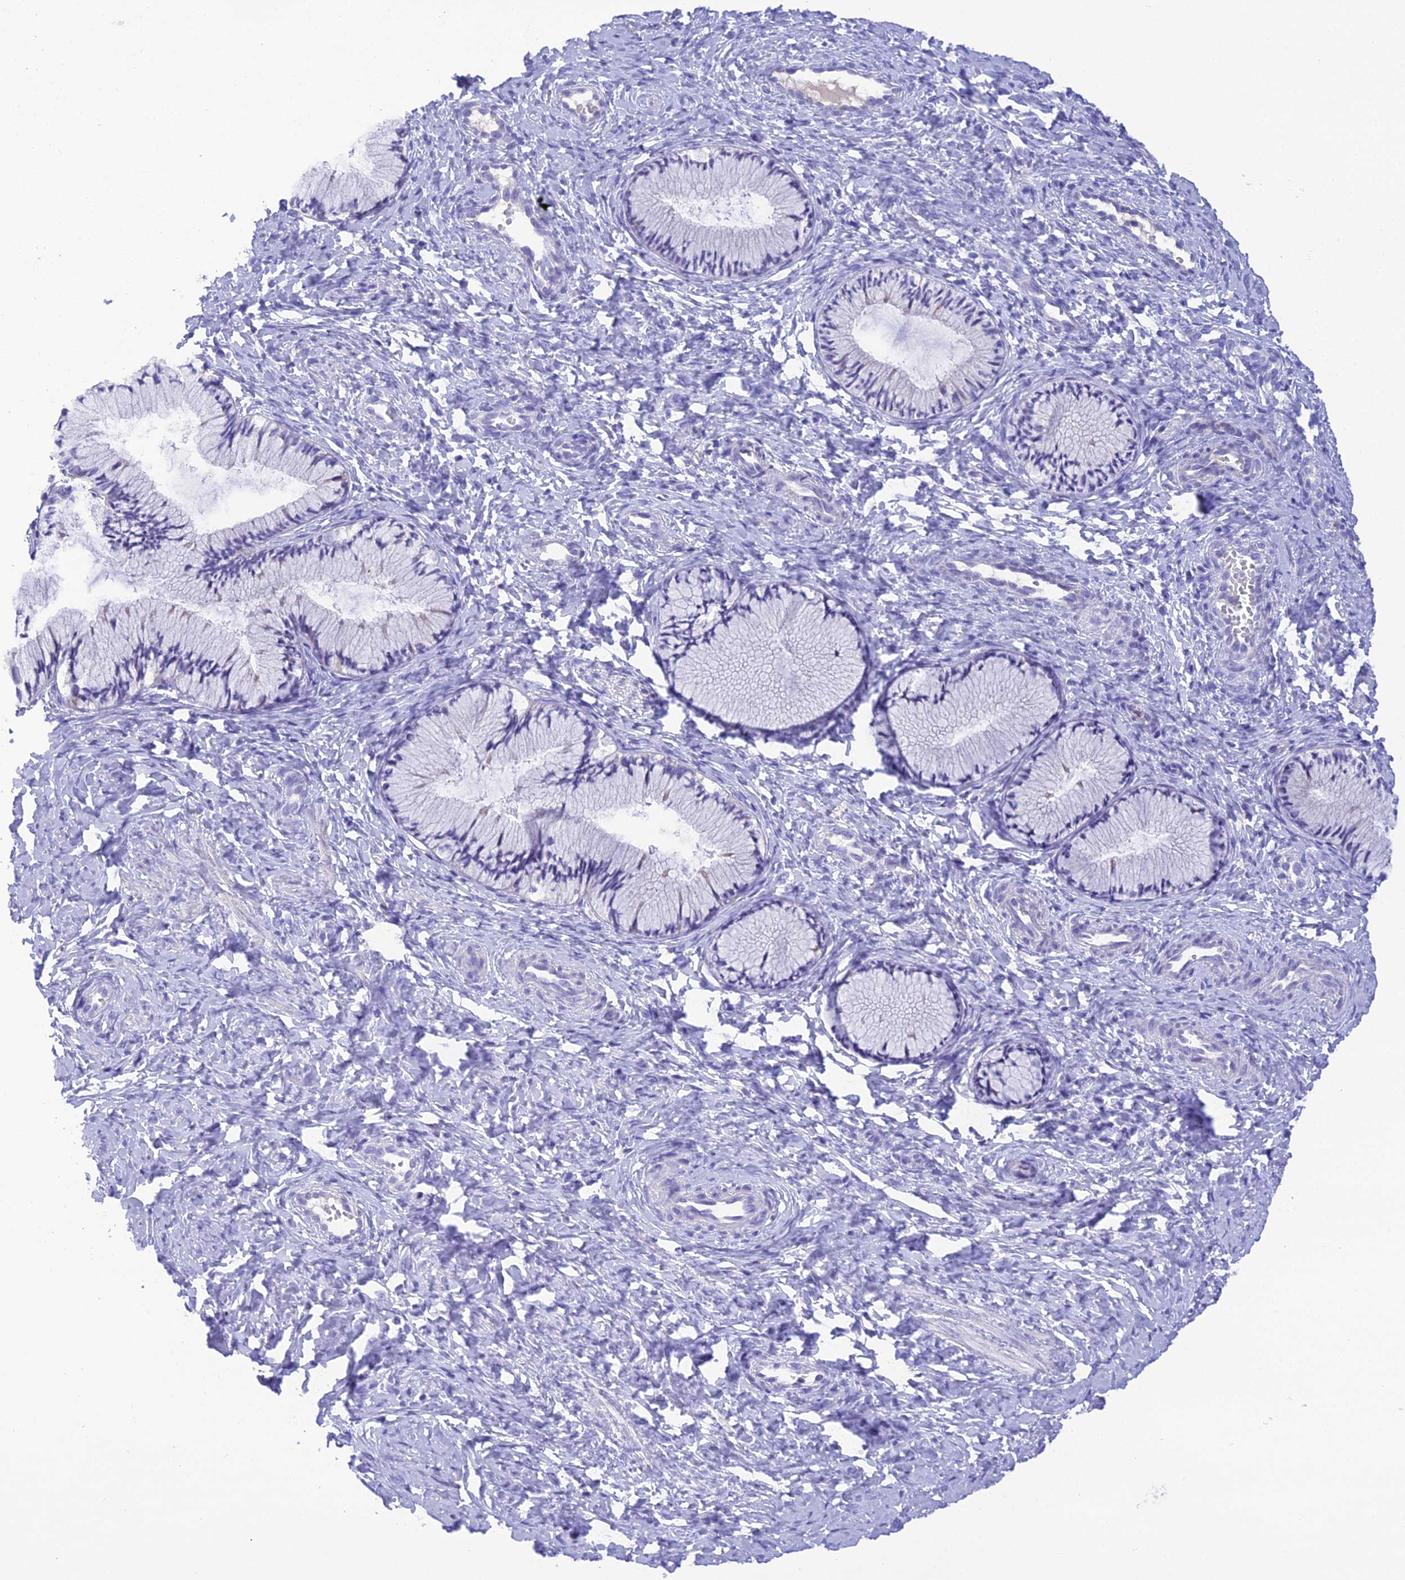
{"staining": {"intensity": "negative", "quantity": "none", "location": "none"}, "tissue": "cervix", "cell_type": "Glandular cells", "image_type": "normal", "snomed": [{"axis": "morphology", "description": "Normal tissue, NOS"}, {"axis": "topography", "description": "Cervix"}], "caption": "An immunohistochemistry histopathology image of unremarkable cervix is shown. There is no staining in glandular cells of cervix.", "gene": "KIAA0408", "patient": {"sex": "female", "age": 27}}